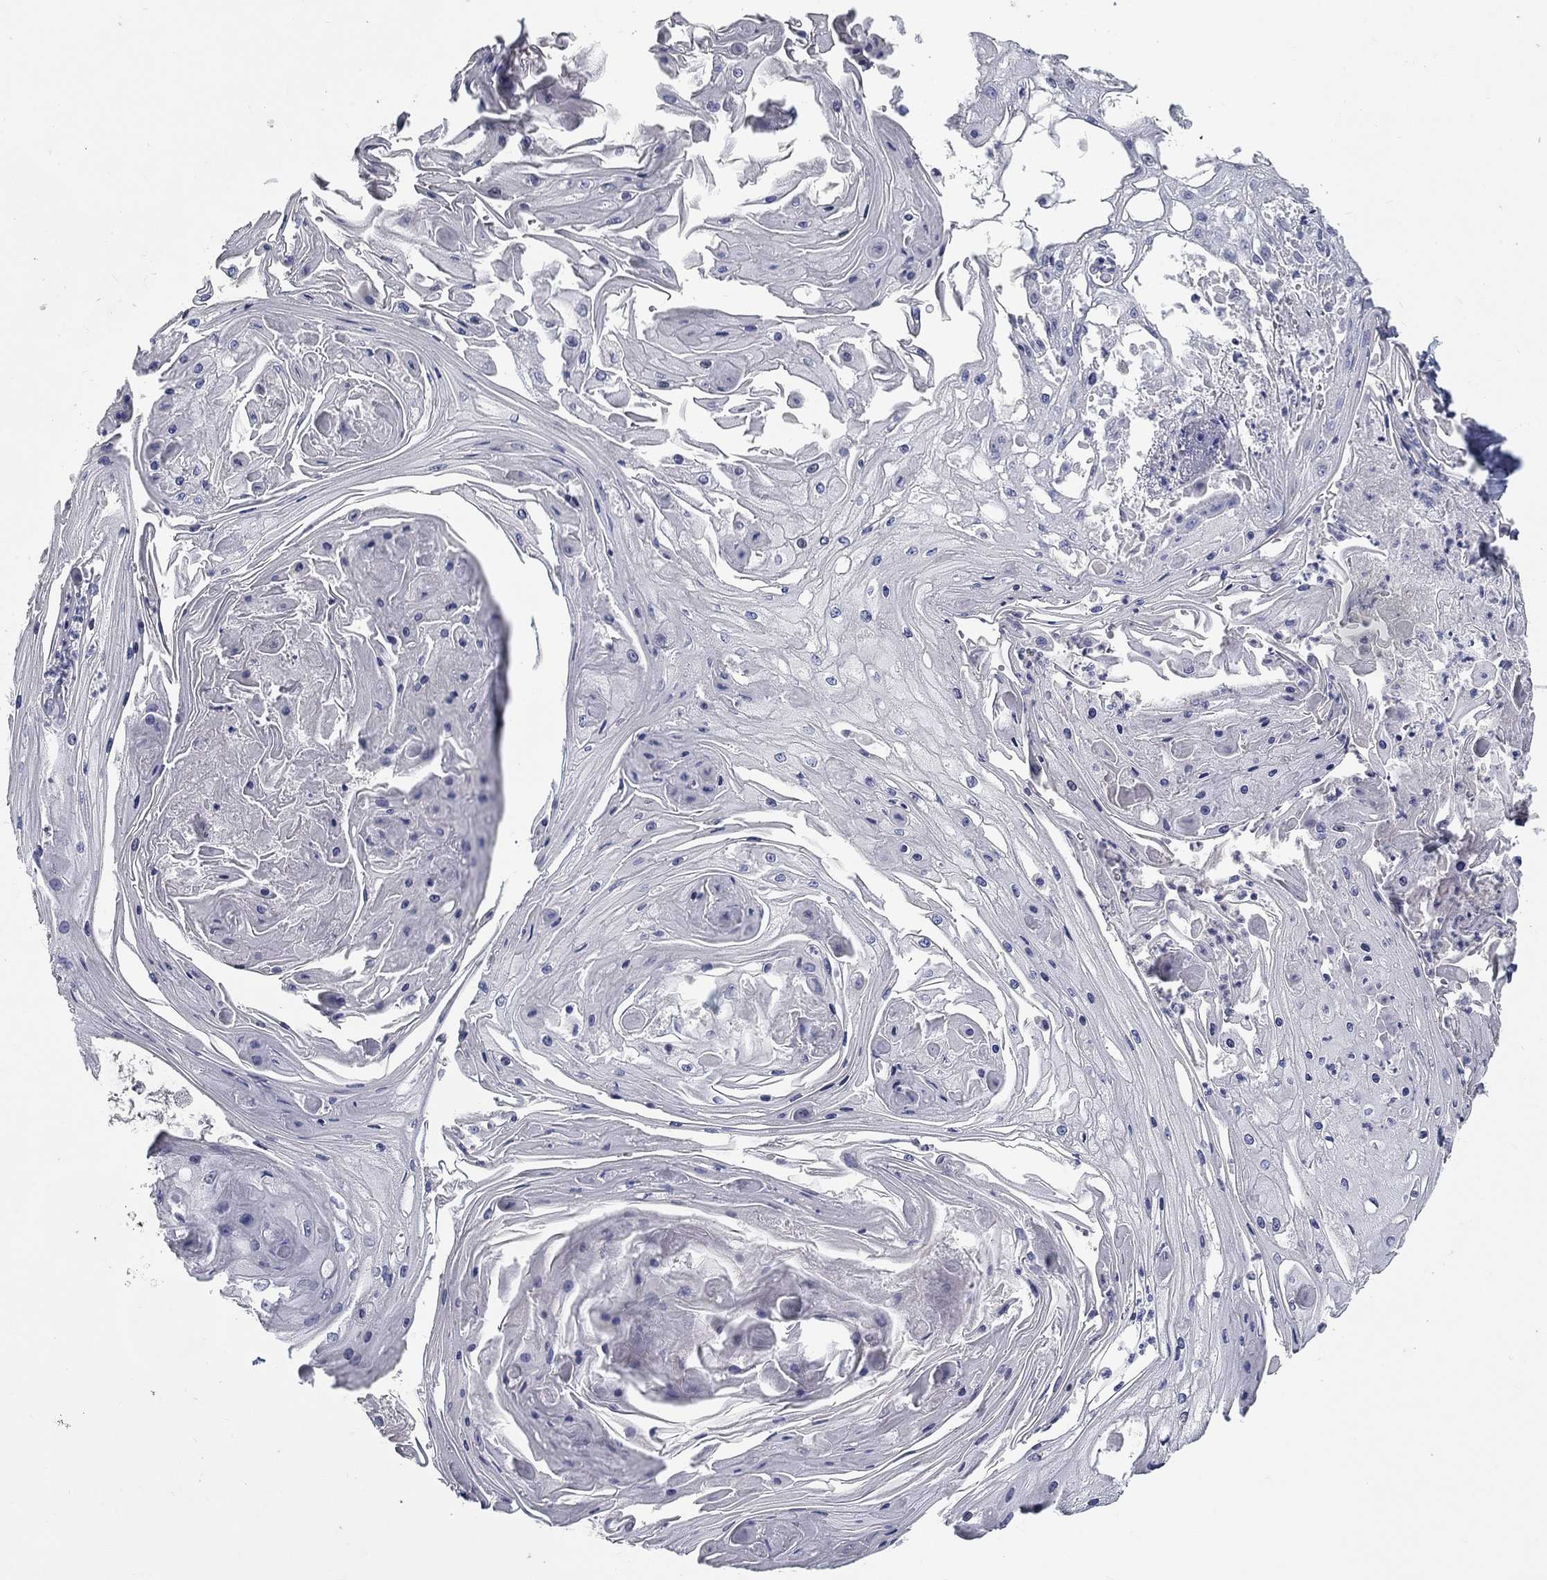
{"staining": {"intensity": "negative", "quantity": "none", "location": "none"}, "tissue": "skin cancer", "cell_type": "Tumor cells", "image_type": "cancer", "snomed": [{"axis": "morphology", "description": "Squamous cell carcinoma, NOS"}, {"axis": "topography", "description": "Skin"}], "caption": "High power microscopy photomicrograph of an immunohistochemistry histopathology image of skin squamous cell carcinoma, revealing no significant staining in tumor cells. (DAB immunohistochemistry (IHC), high magnification).", "gene": "ELAVL4", "patient": {"sex": "male", "age": 70}}